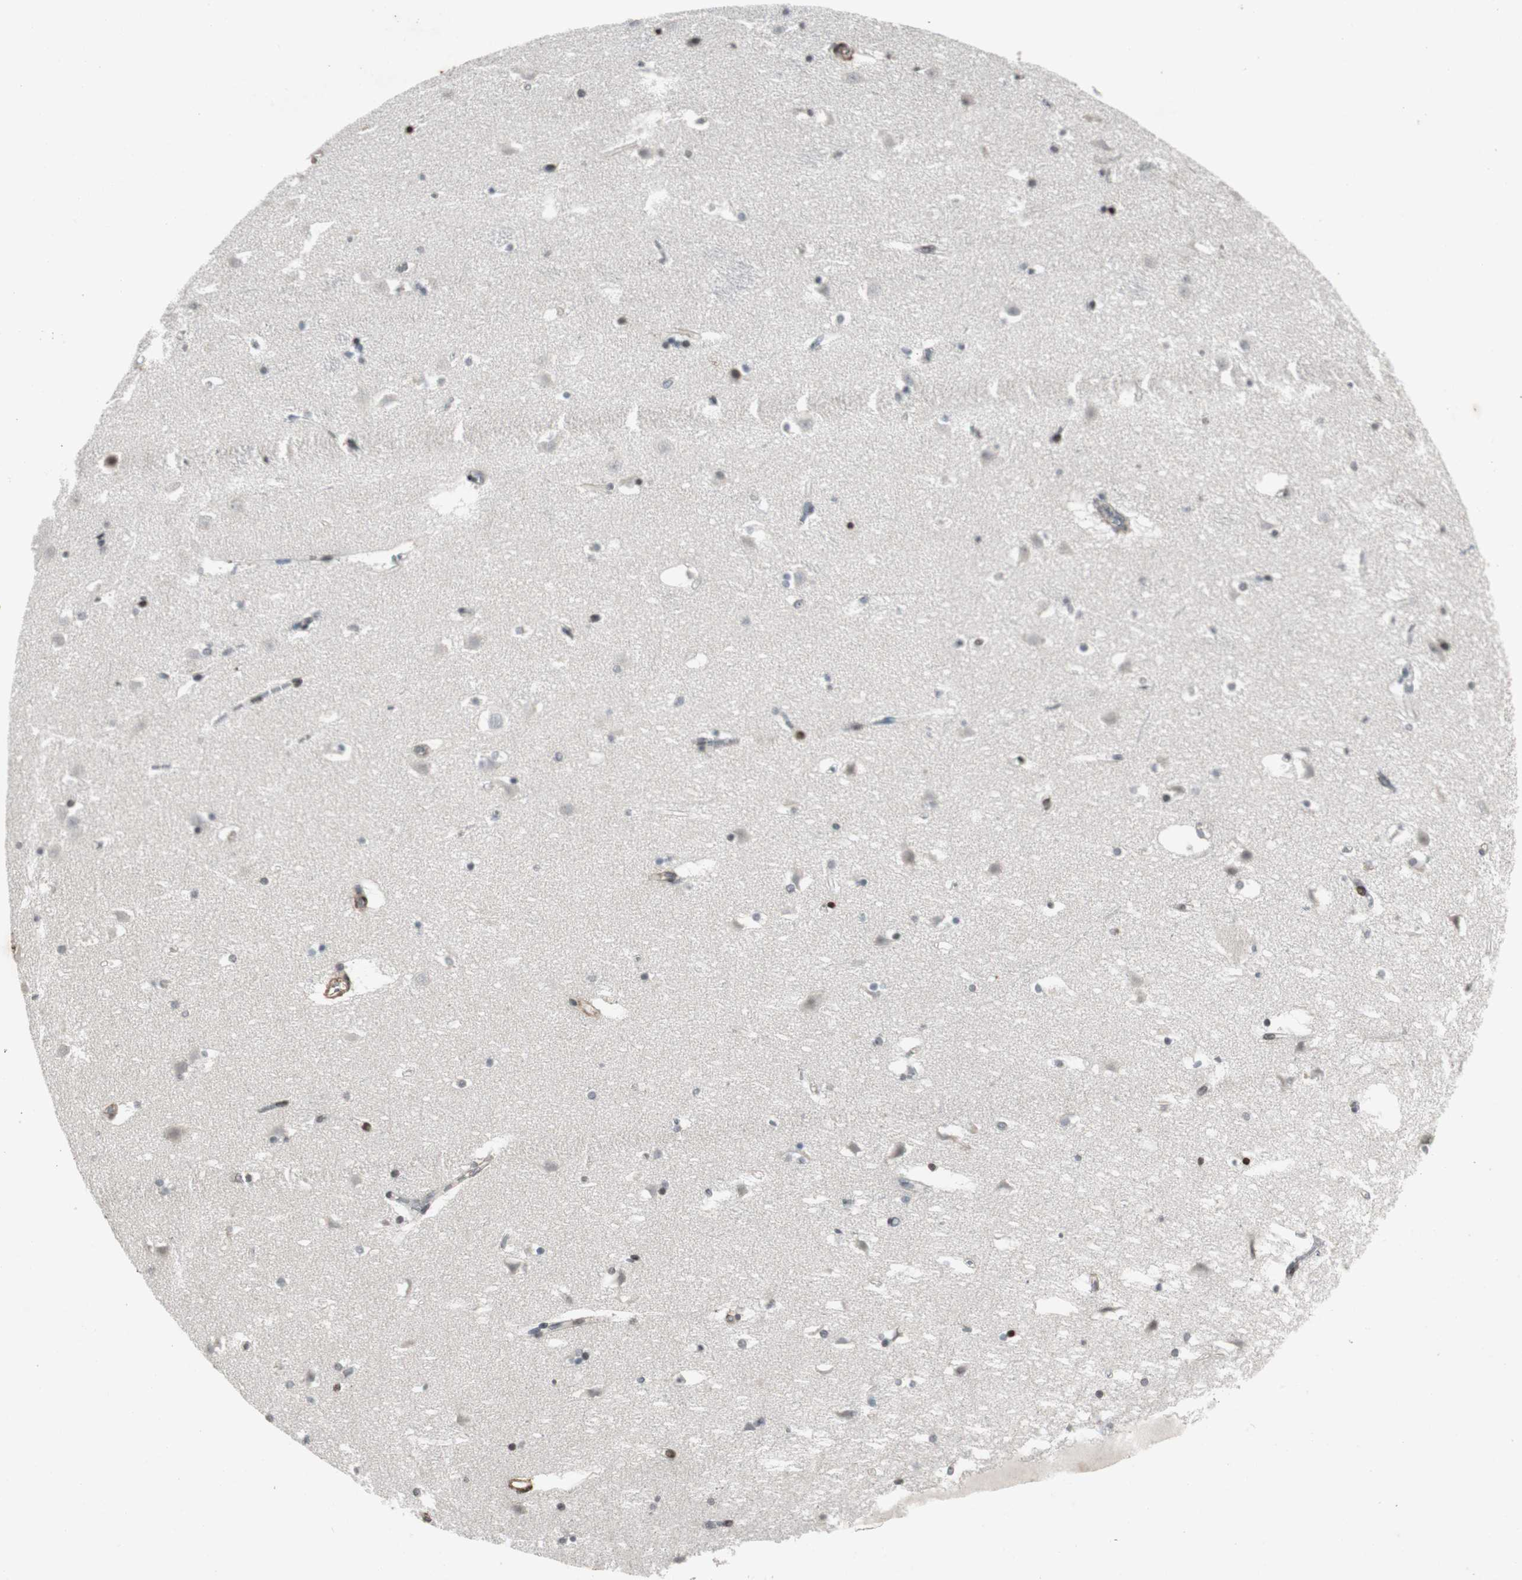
{"staining": {"intensity": "moderate", "quantity": ">75%", "location": "nuclear"}, "tissue": "caudate", "cell_type": "Glial cells", "image_type": "normal", "snomed": [{"axis": "morphology", "description": "Normal tissue, NOS"}, {"axis": "topography", "description": "Lateral ventricle wall"}], "caption": "The histopathology image displays staining of unremarkable caudate, revealing moderate nuclear protein staining (brown color) within glial cells.", "gene": "PRKG1", "patient": {"sex": "male", "age": 45}}